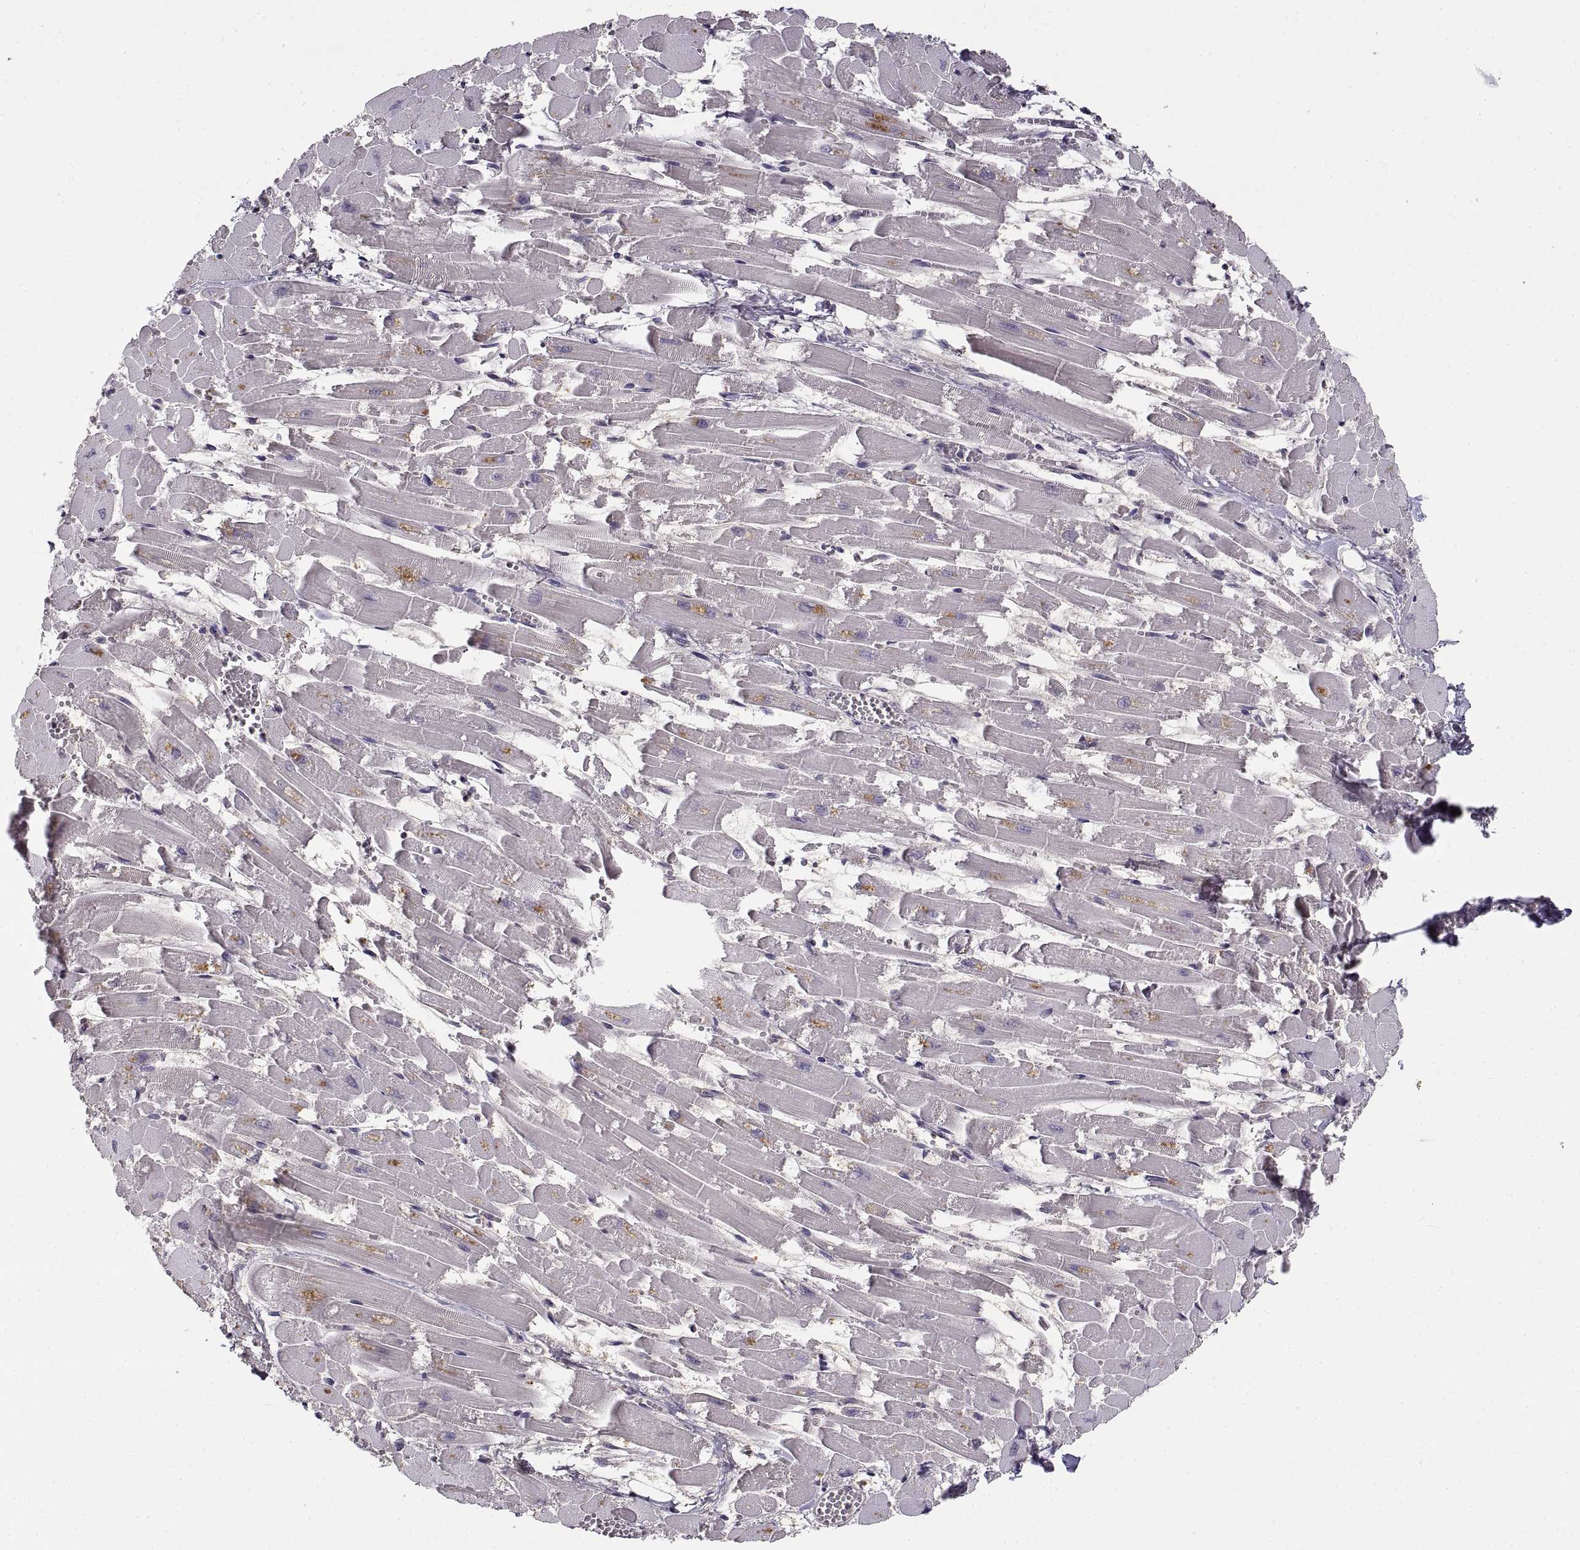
{"staining": {"intensity": "negative", "quantity": "none", "location": "none"}, "tissue": "heart muscle", "cell_type": "Cardiomyocytes", "image_type": "normal", "snomed": [{"axis": "morphology", "description": "Normal tissue, NOS"}, {"axis": "topography", "description": "Heart"}], "caption": "DAB (3,3'-diaminobenzidine) immunohistochemical staining of unremarkable heart muscle reveals no significant staining in cardiomyocytes.", "gene": "NMNAT2", "patient": {"sex": "female", "age": 52}}